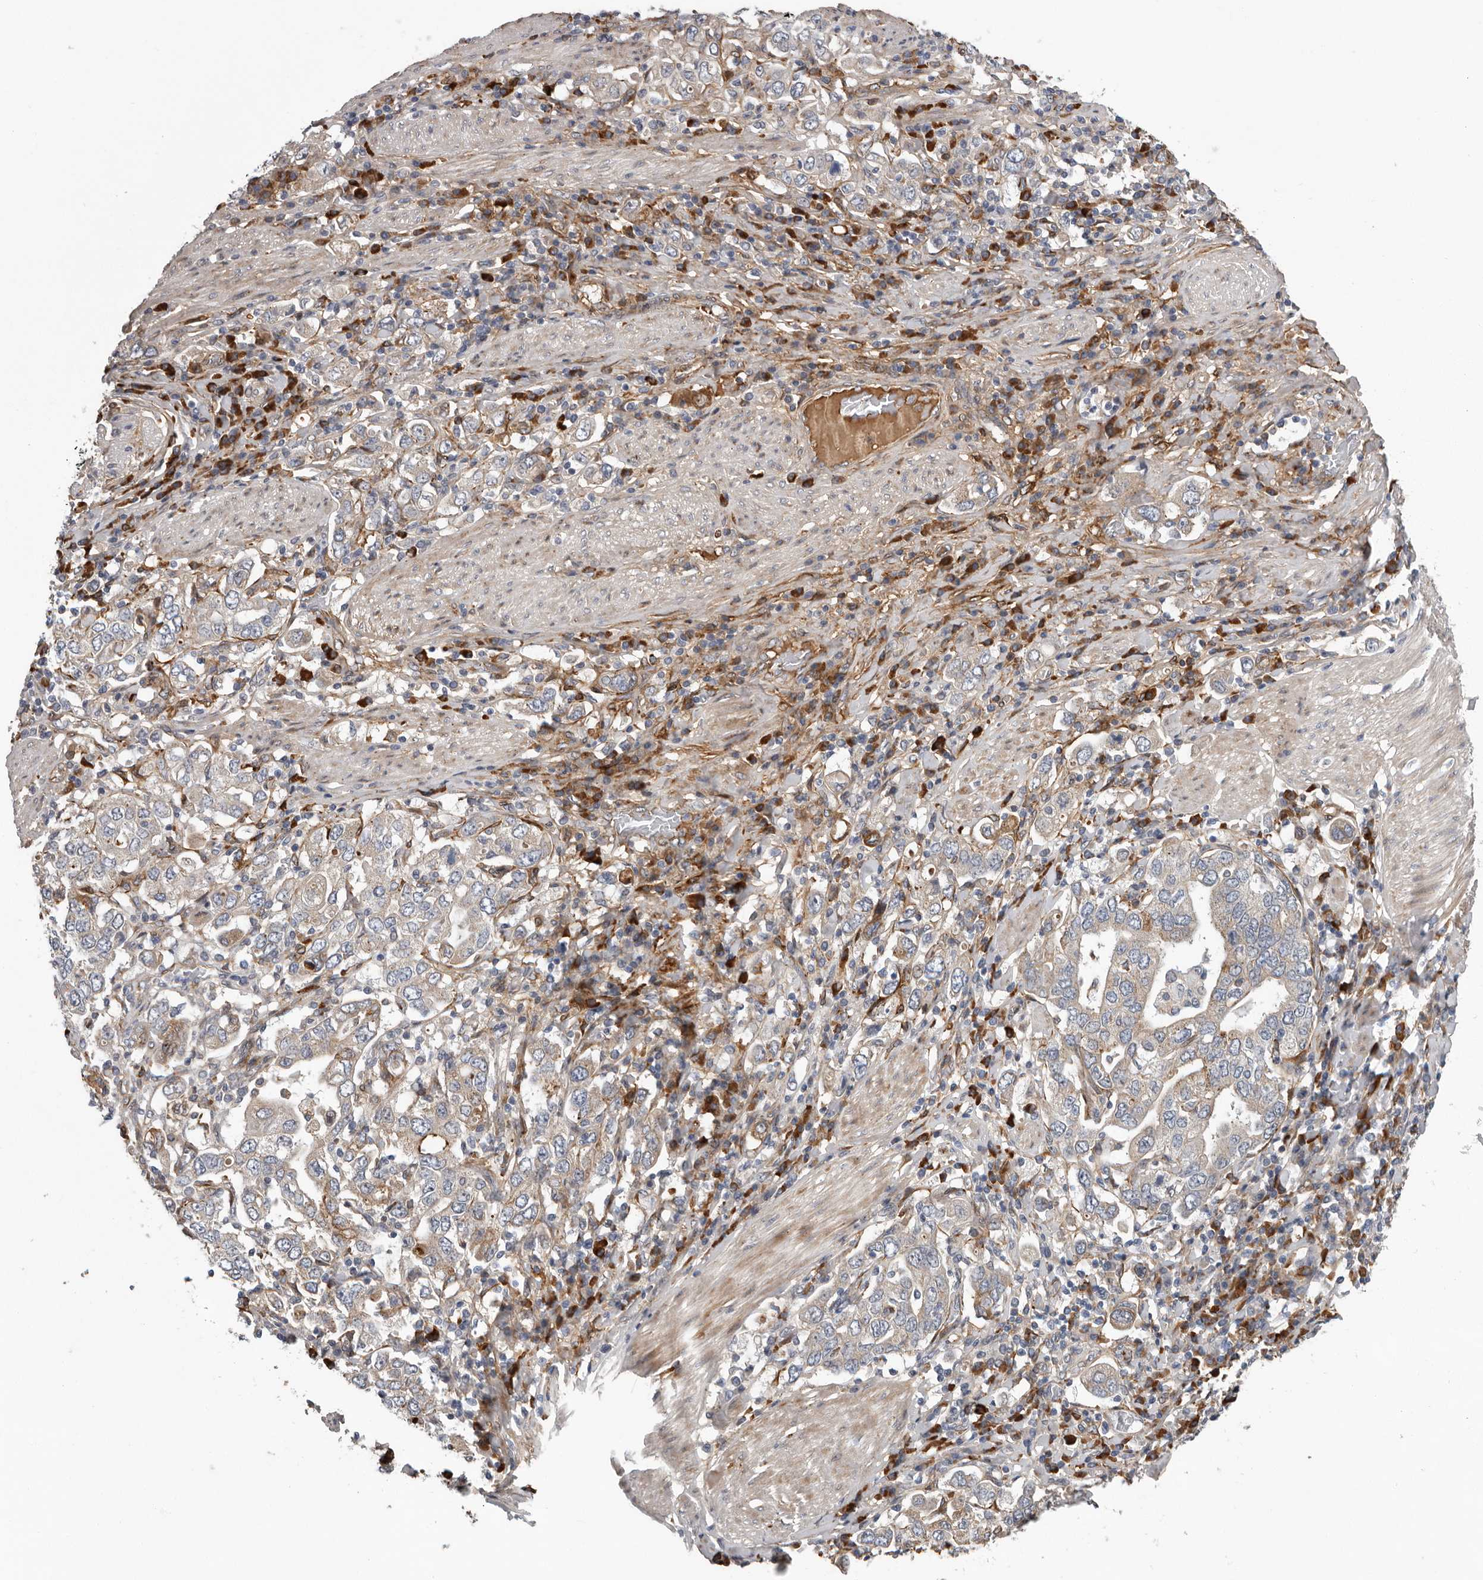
{"staining": {"intensity": "moderate", "quantity": "<25%", "location": "cytoplasmic/membranous"}, "tissue": "stomach cancer", "cell_type": "Tumor cells", "image_type": "cancer", "snomed": [{"axis": "morphology", "description": "Adenocarcinoma, NOS"}, {"axis": "topography", "description": "Stomach, upper"}], "caption": "Stomach cancer stained with a brown dye displays moderate cytoplasmic/membranous positive staining in about <25% of tumor cells.", "gene": "ATXN3L", "patient": {"sex": "male", "age": 62}}